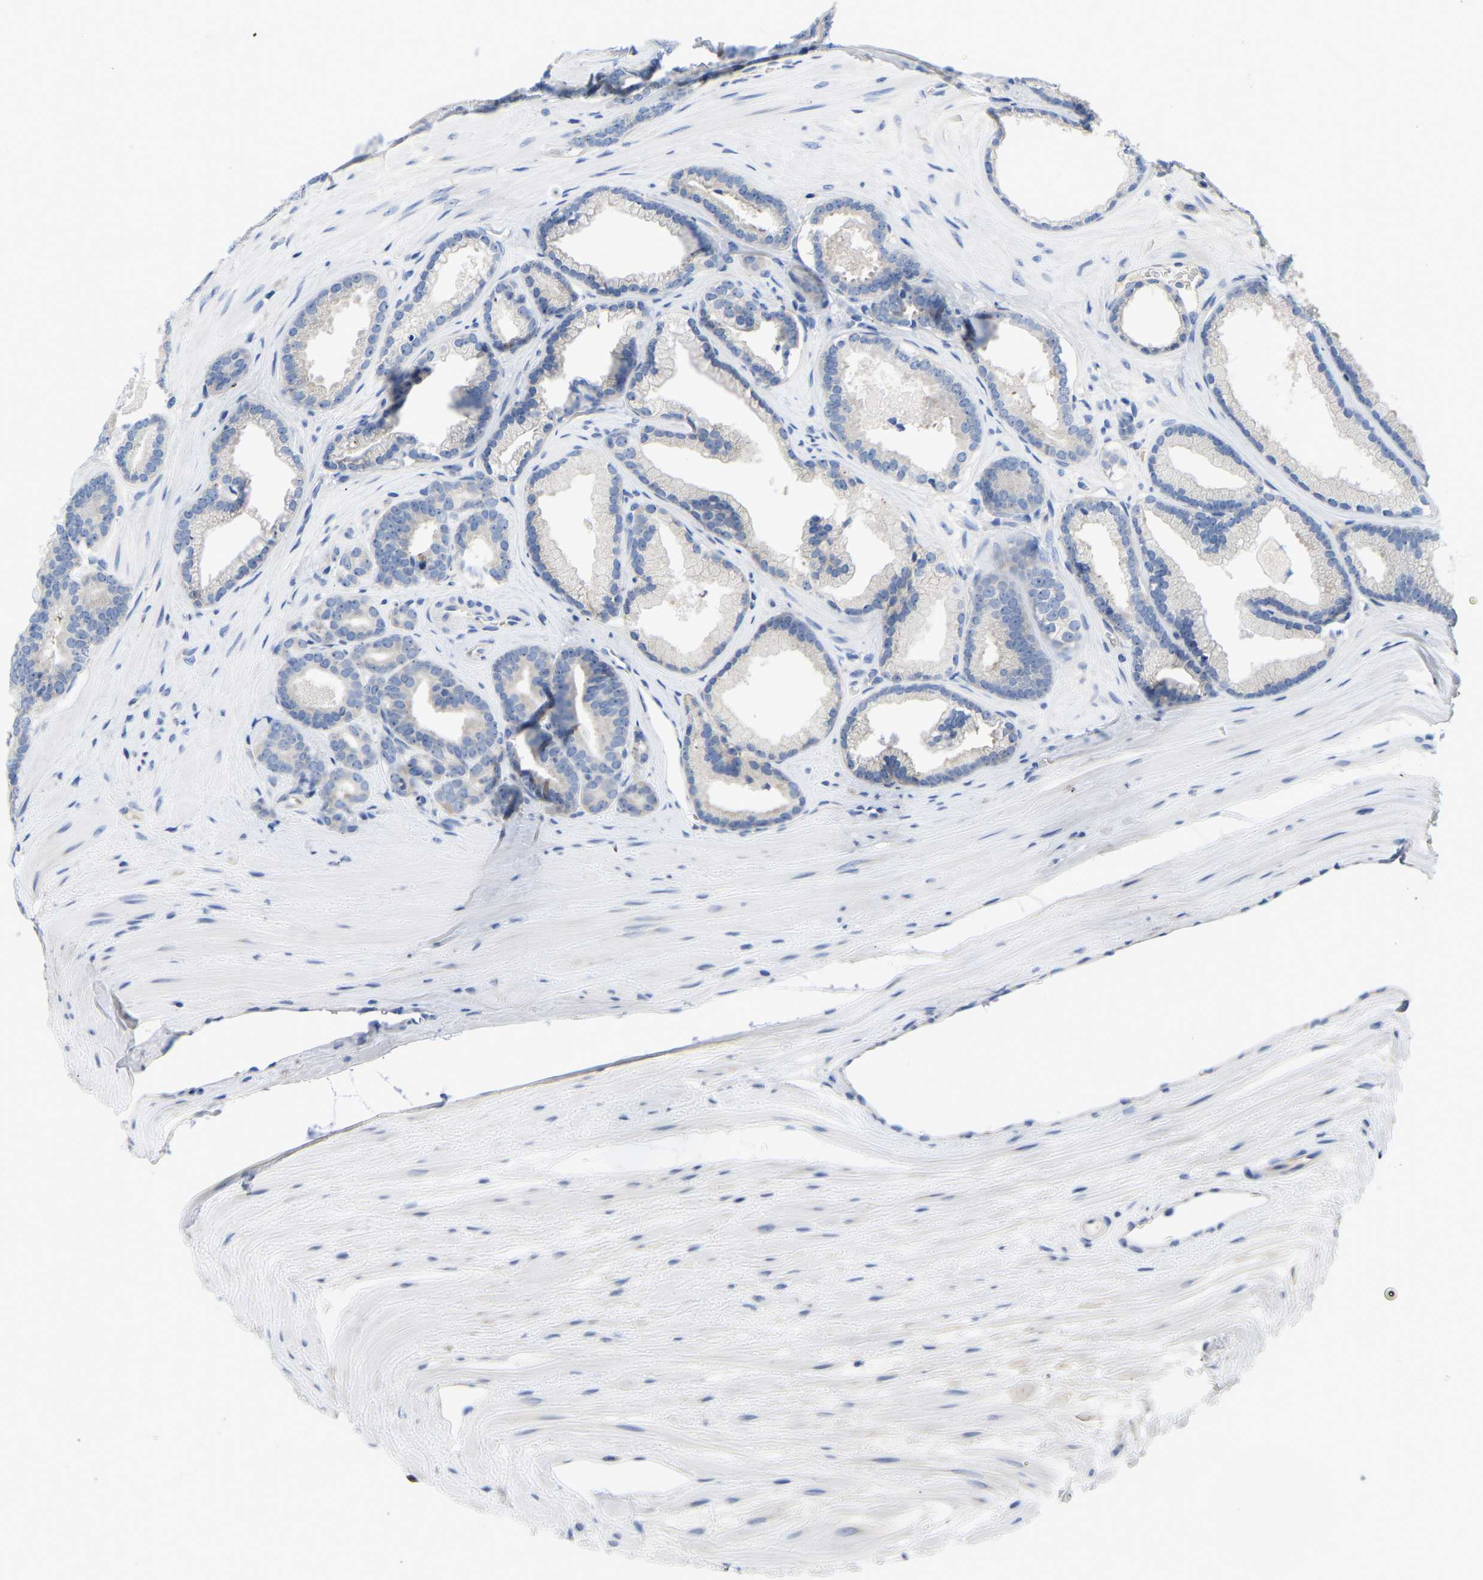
{"staining": {"intensity": "negative", "quantity": "none", "location": "none"}, "tissue": "prostate cancer", "cell_type": "Tumor cells", "image_type": "cancer", "snomed": [{"axis": "morphology", "description": "Adenocarcinoma, High grade"}, {"axis": "topography", "description": "Prostate"}], "caption": "The histopathology image demonstrates no significant staining in tumor cells of prostate cancer (adenocarcinoma (high-grade)).", "gene": "ABCA10", "patient": {"sex": "male", "age": 60}}